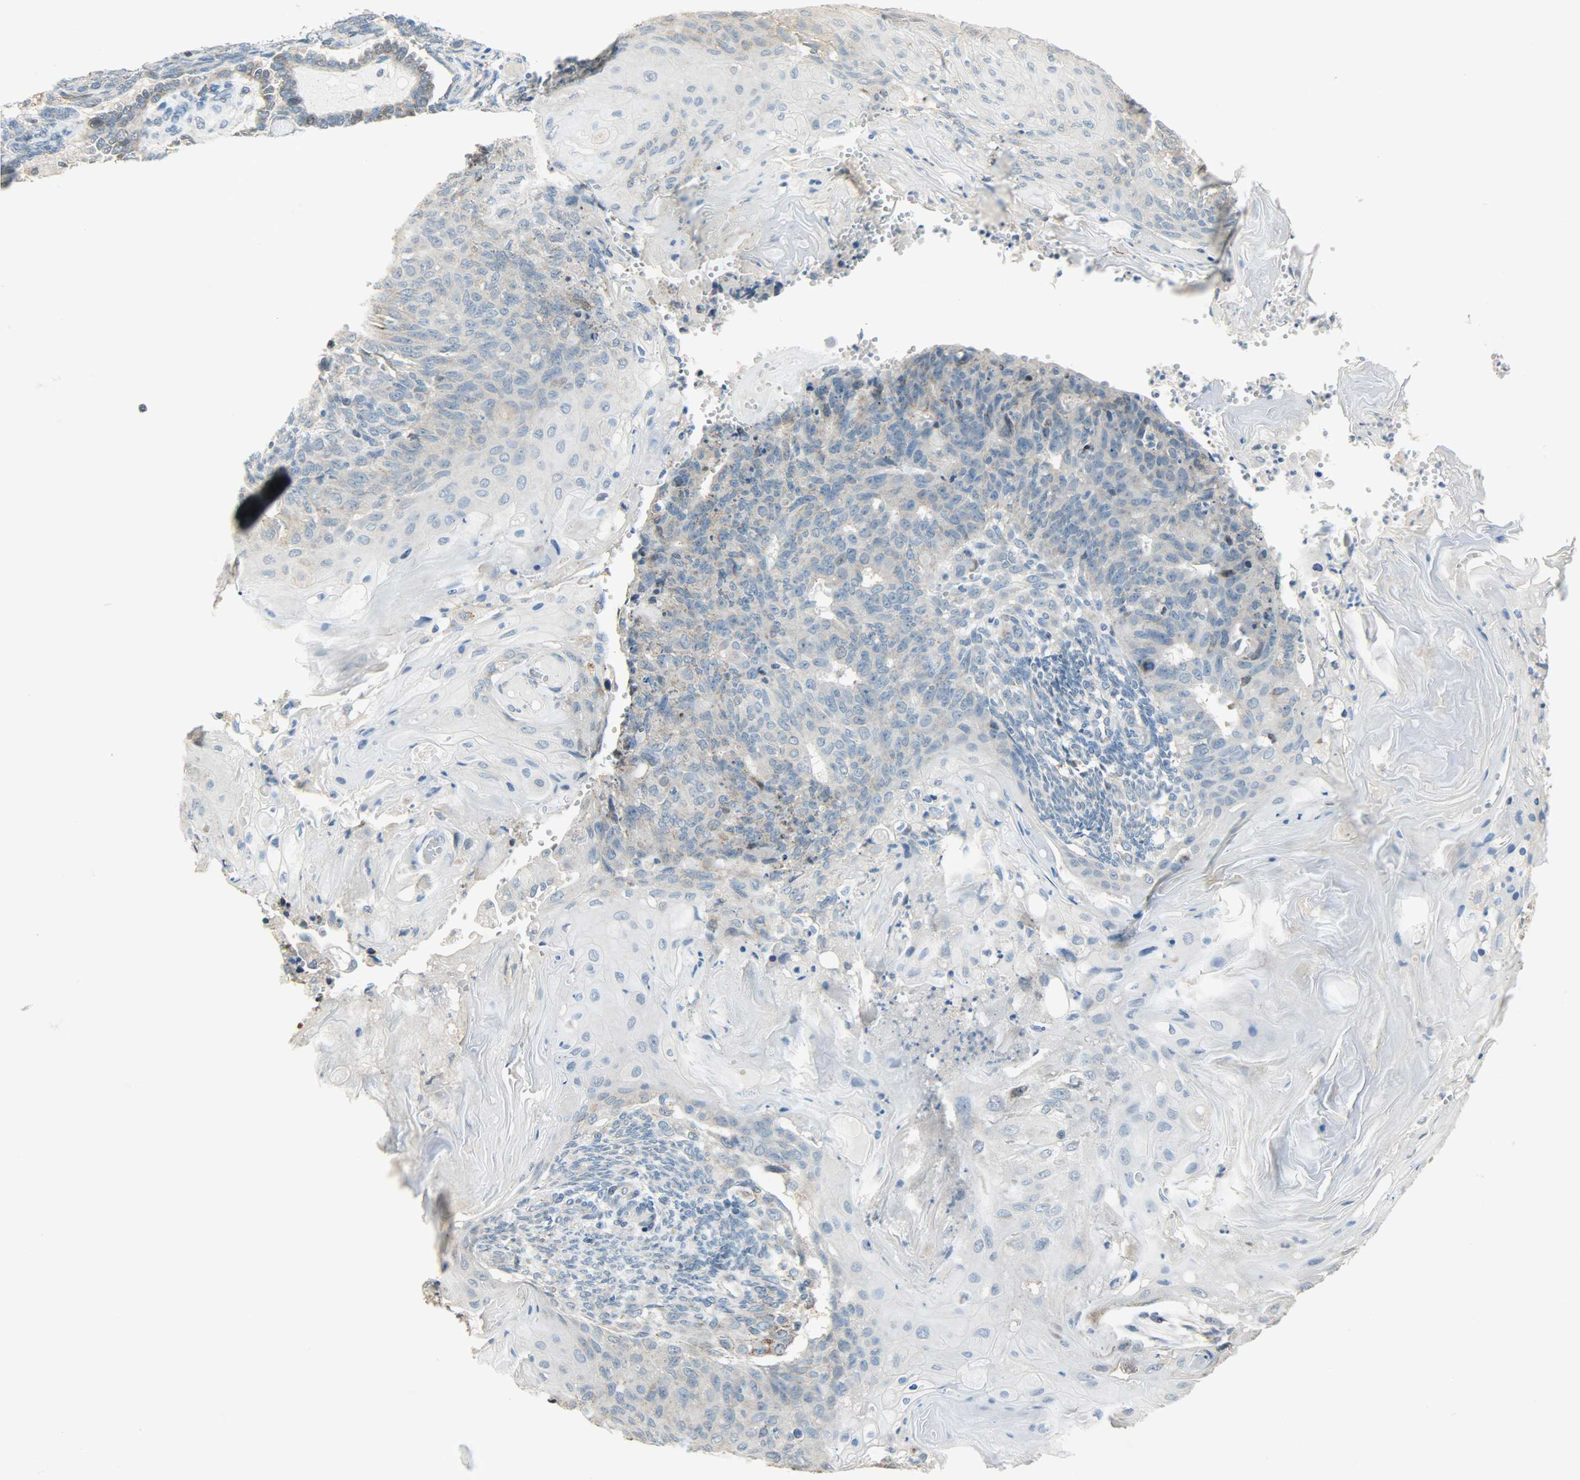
{"staining": {"intensity": "weak", "quantity": "<25%", "location": "cytoplasmic/membranous"}, "tissue": "endometrial cancer", "cell_type": "Tumor cells", "image_type": "cancer", "snomed": [{"axis": "morphology", "description": "Neoplasm, malignant, NOS"}, {"axis": "topography", "description": "Endometrium"}], "caption": "The histopathology image displays no significant positivity in tumor cells of neoplasm (malignant) (endometrial).", "gene": "PPP1R1B", "patient": {"sex": "female", "age": 74}}